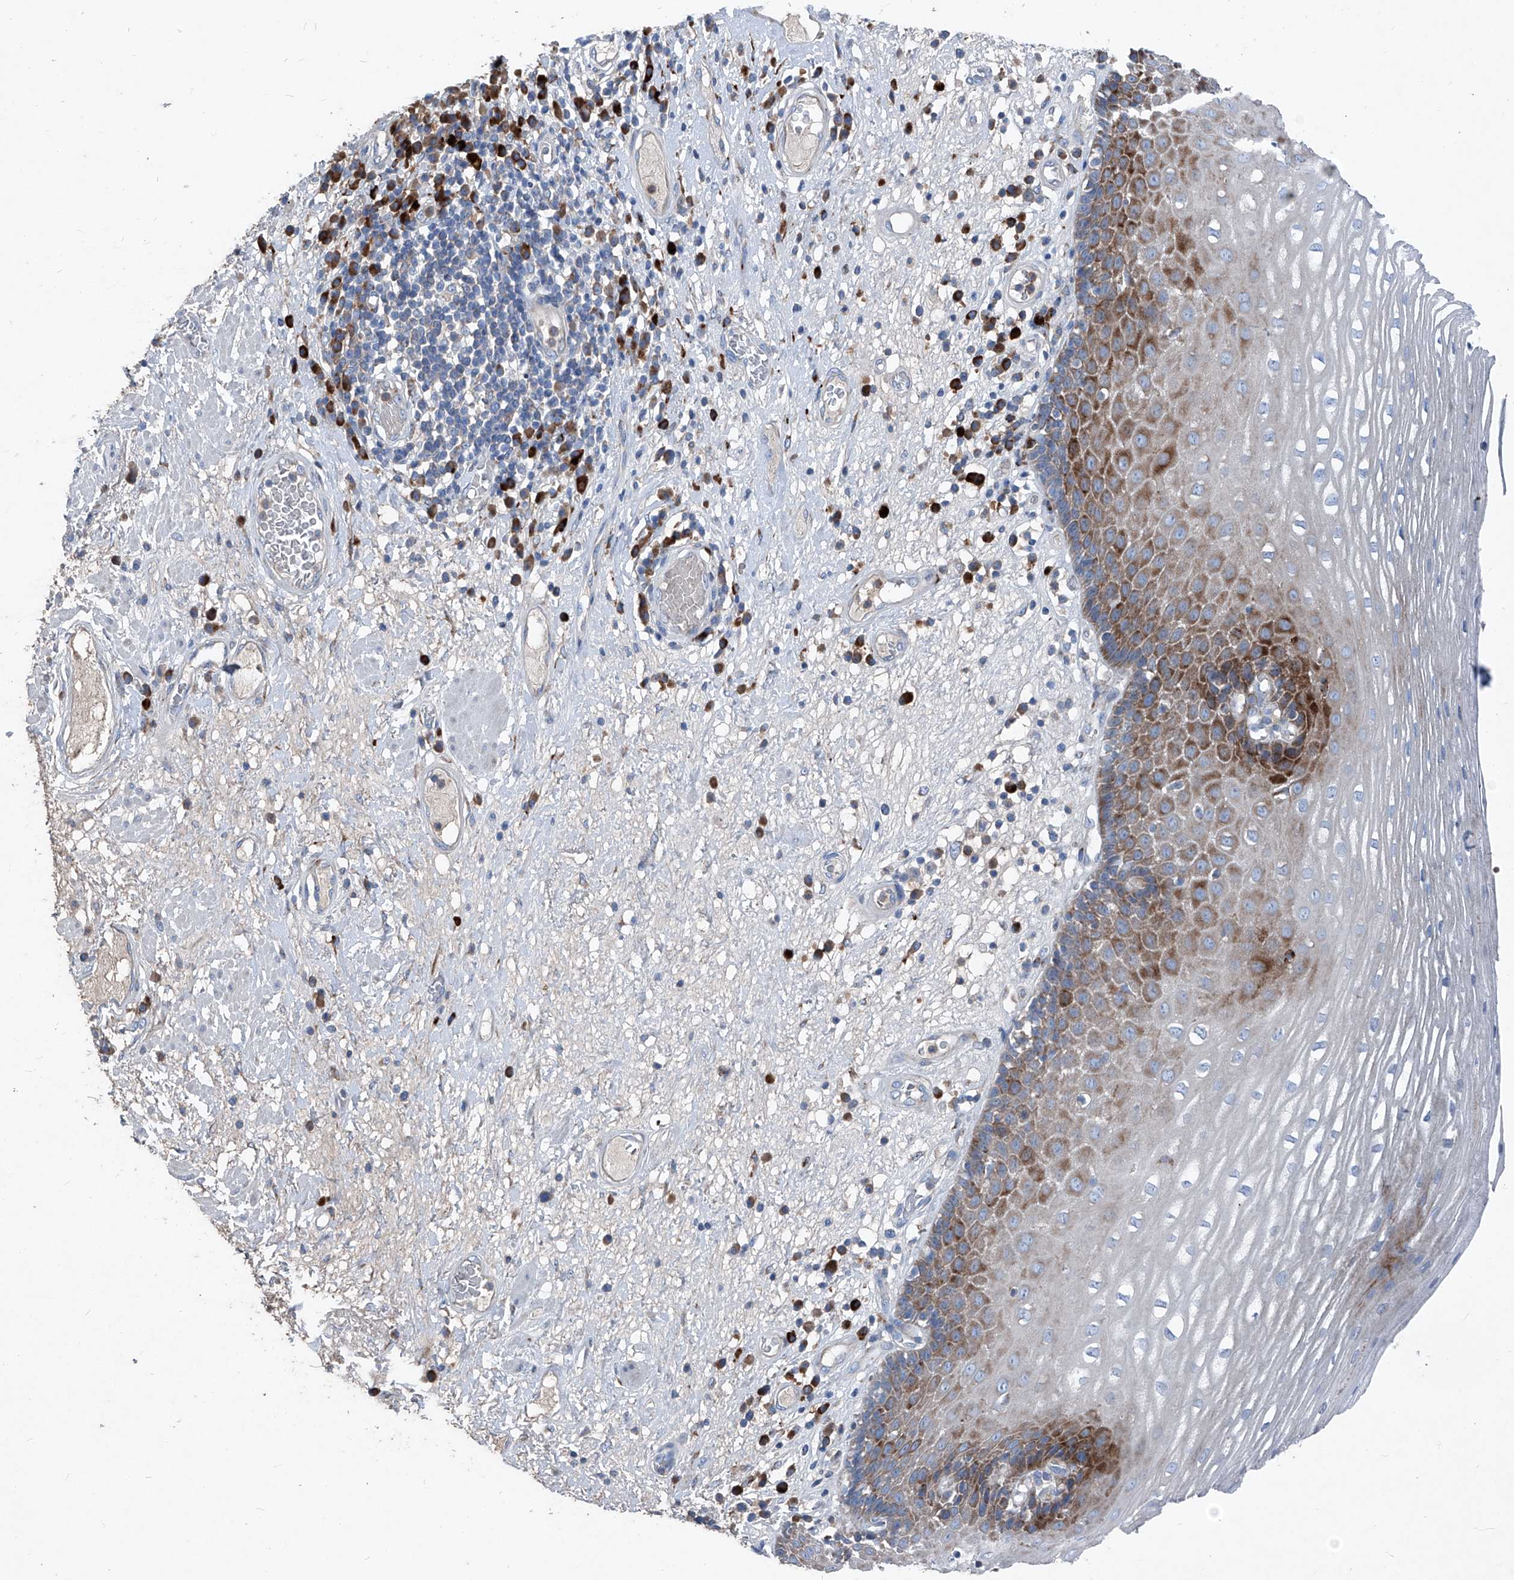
{"staining": {"intensity": "strong", "quantity": "25%-75%", "location": "cytoplasmic/membranous"}, "tissue": "esophagus", "cell_type": "Squamous epithelial cells", "image_type": "normal", "snomed": [{"axis": "morphology", "description": "Normal tissue, NOS"}, {"axis": "morphology", "description": "Adenocarcinoma, NOS"}, {"axis": "topography", "description": "Esophagus"}], "caption": "Protein staining of normal esophagus reveals strong cytoplasmic/membranous staining in about 25%-75% of squamous epithelial cells.", "gene": "IFI27", "patient": {"sex": "male", "age": 62}}